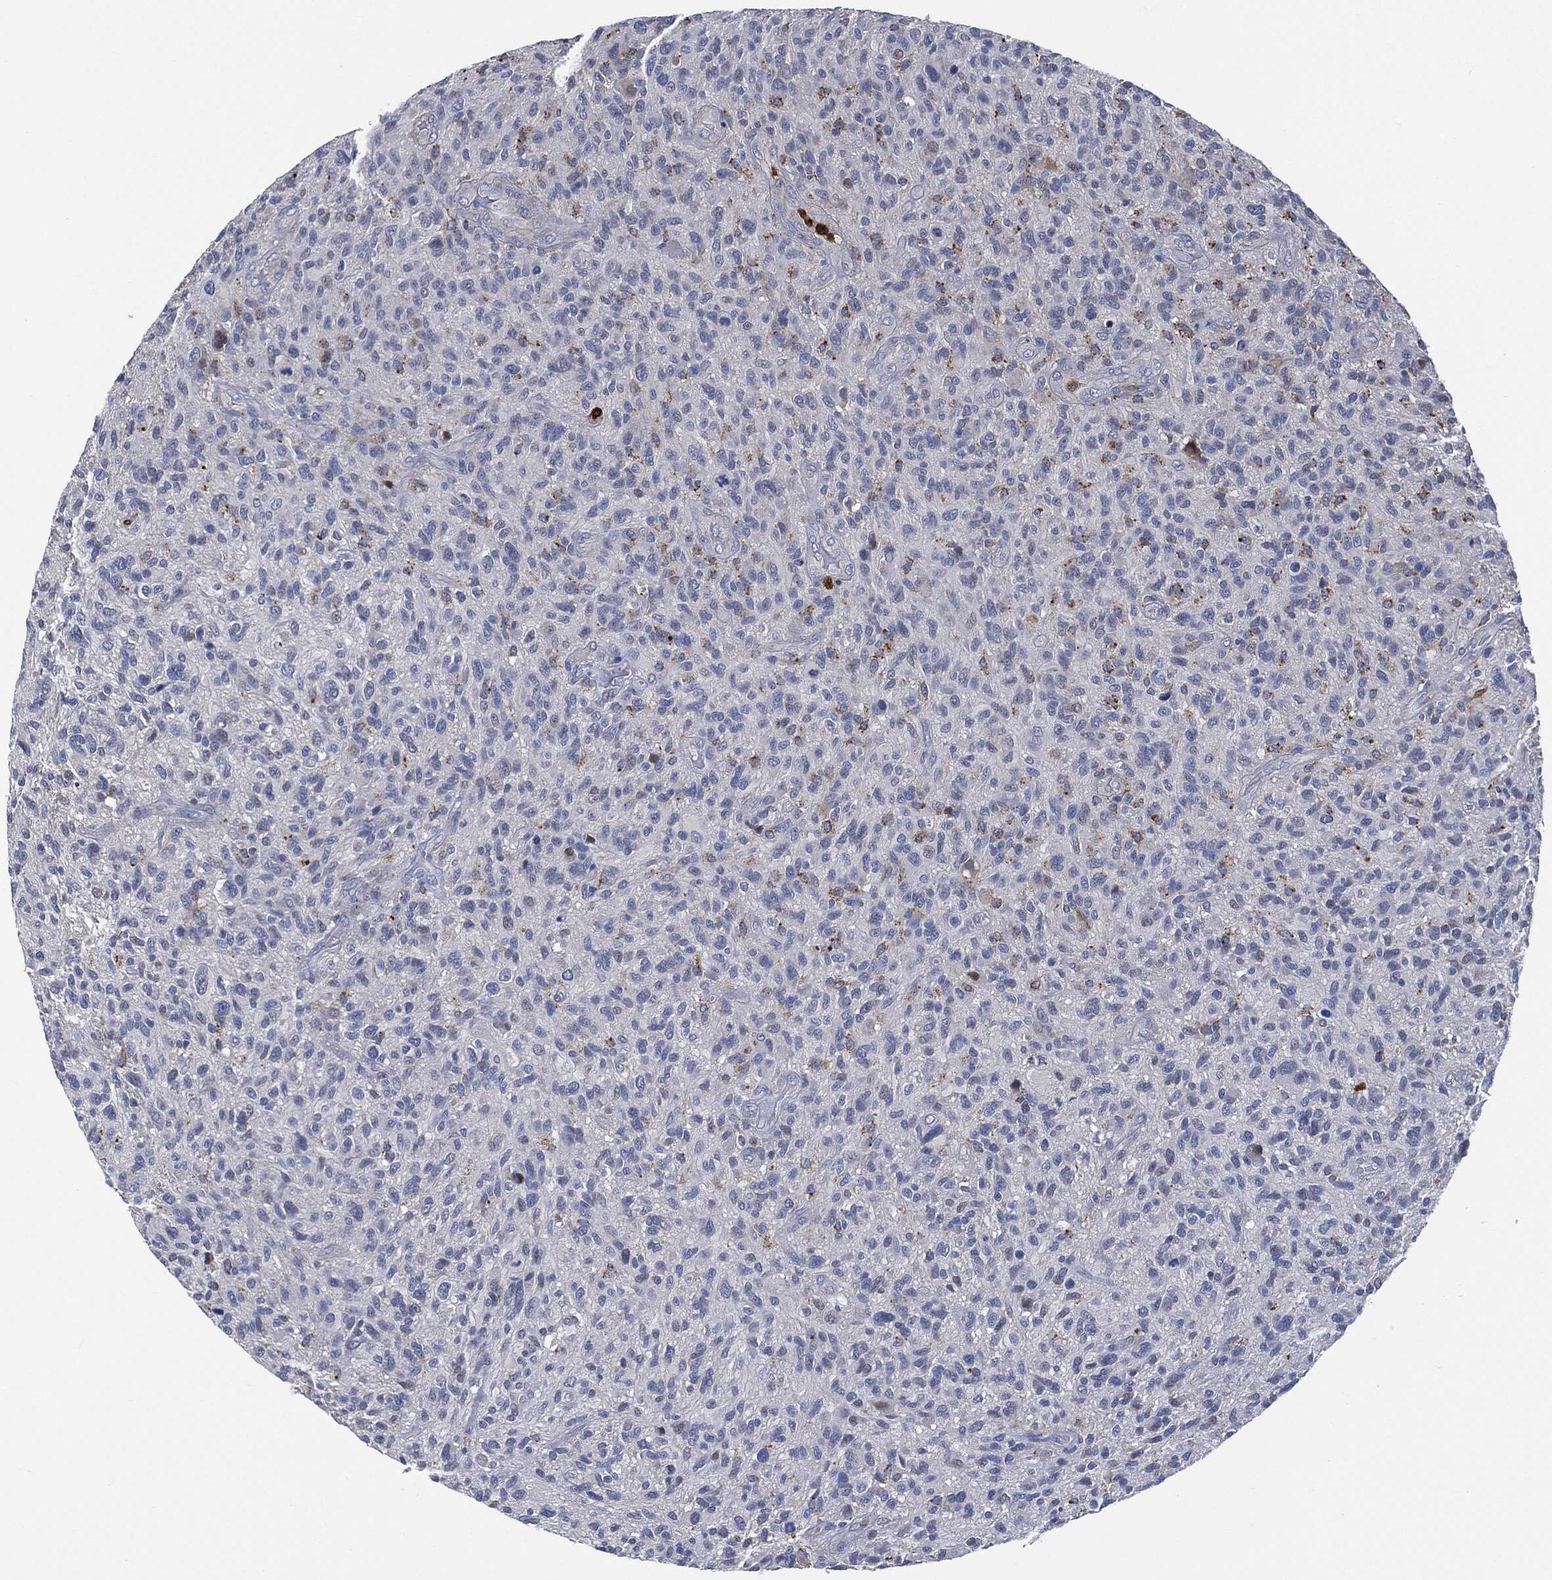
{"staining": {"intensity": "negative", "quantity": "none", "location": "none"}, "tissue": "glioma", "cell_type": "Tumor cells", "image_type": "cancer", "snomed": [{"axis": "morphology", "description": "Glioma, malignant, High grade"}, {"axis": "topography", "description": "Brain"}], "caption": "There is no significant expression in tumor cells of glioma.", "gene": "VSIG4", "patient": {"sex": "male", "age": 47}}